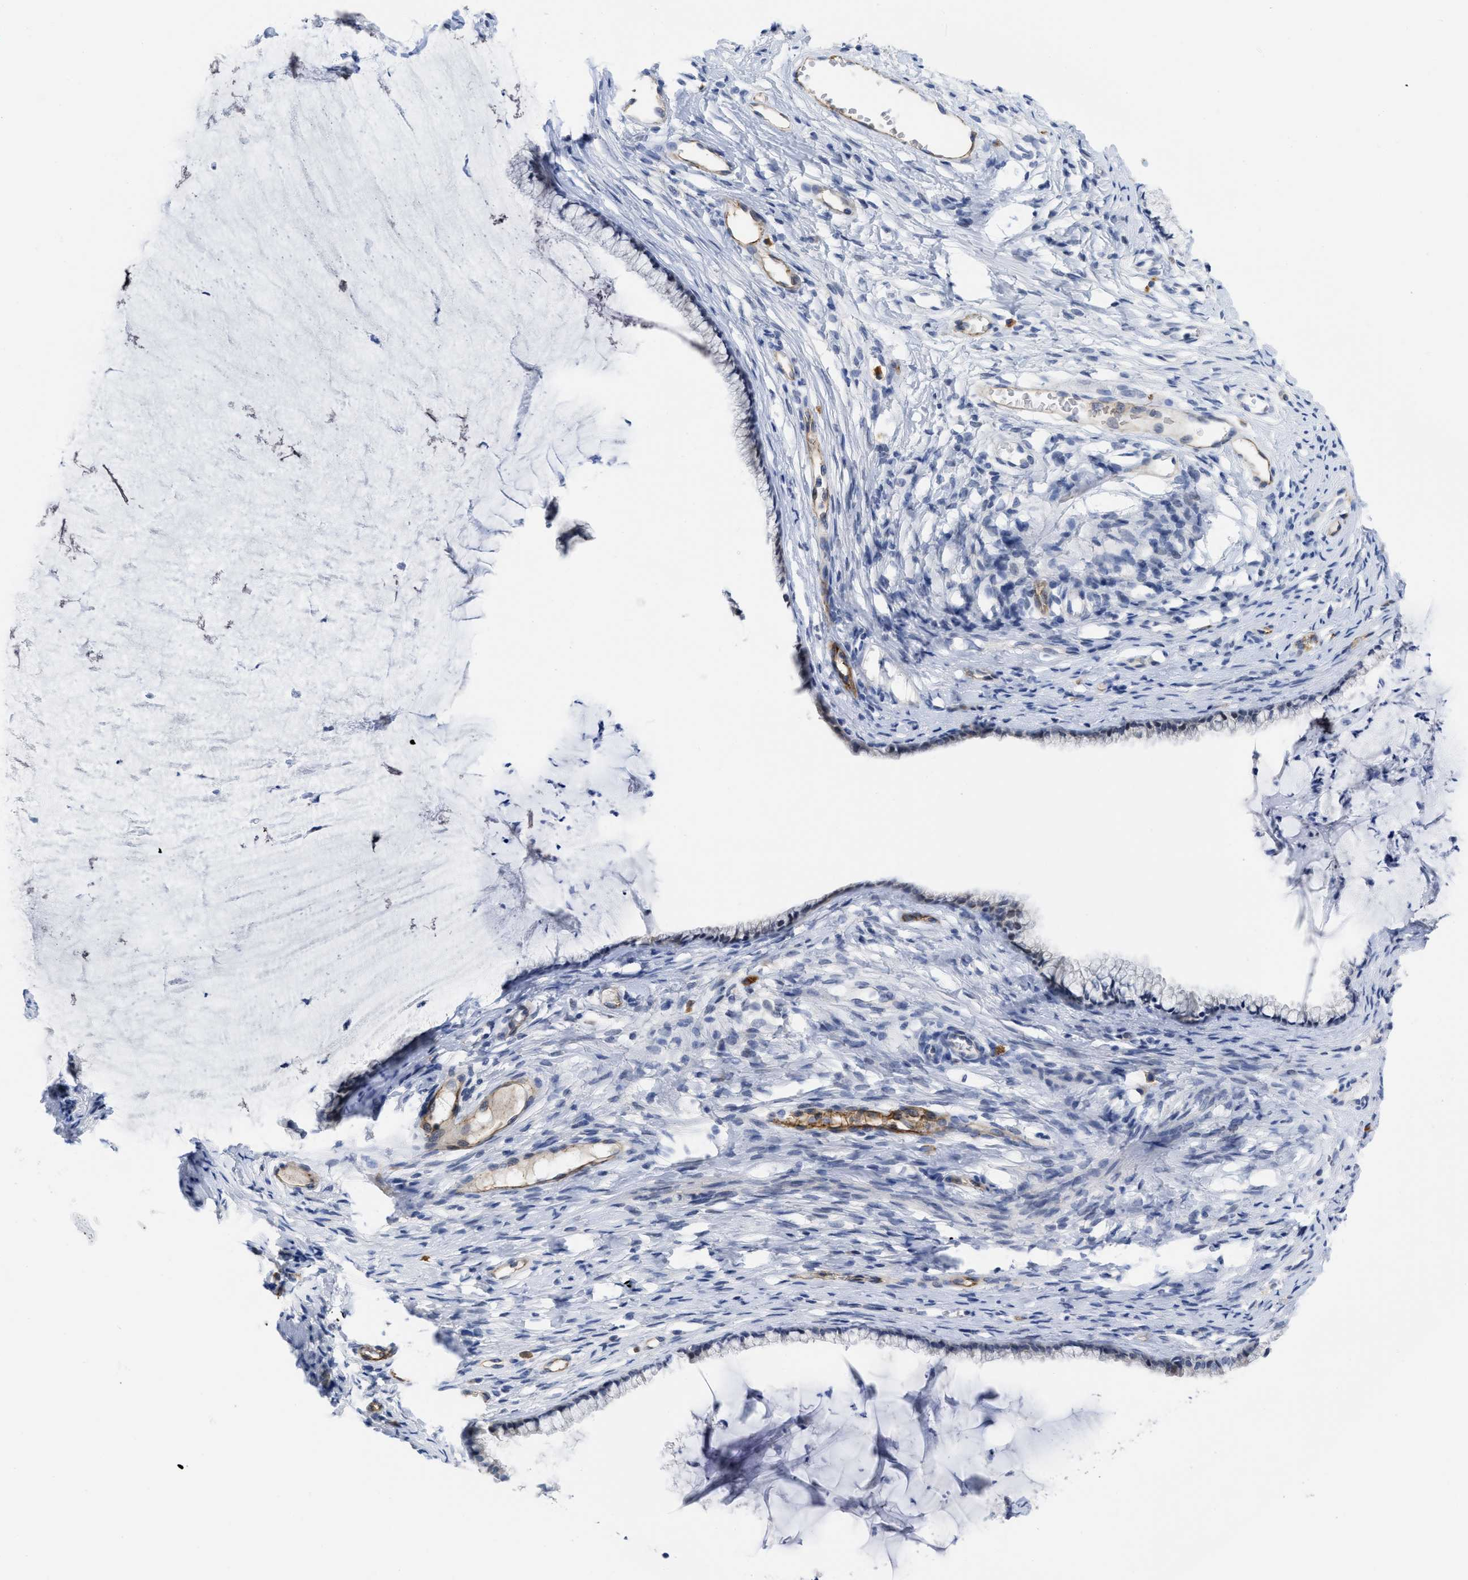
{"staining": {"intensity": "negative", "quantity": "none", "location": "none"}, "tissue": "cervix", "cell_type": "Glandular cells", "image_type": "normal", "snomed": [{"axis": "morphology", "description": "Normal tissue, NOS"}, {"axis": "topography", "description": "Cervix"}], "caption": "Immunohistochemical staining of benign human cervix exhibits no significant staining in glandular cells.", "gene": "ACKR1", "patient": {"sex": "female", "age": 77}}